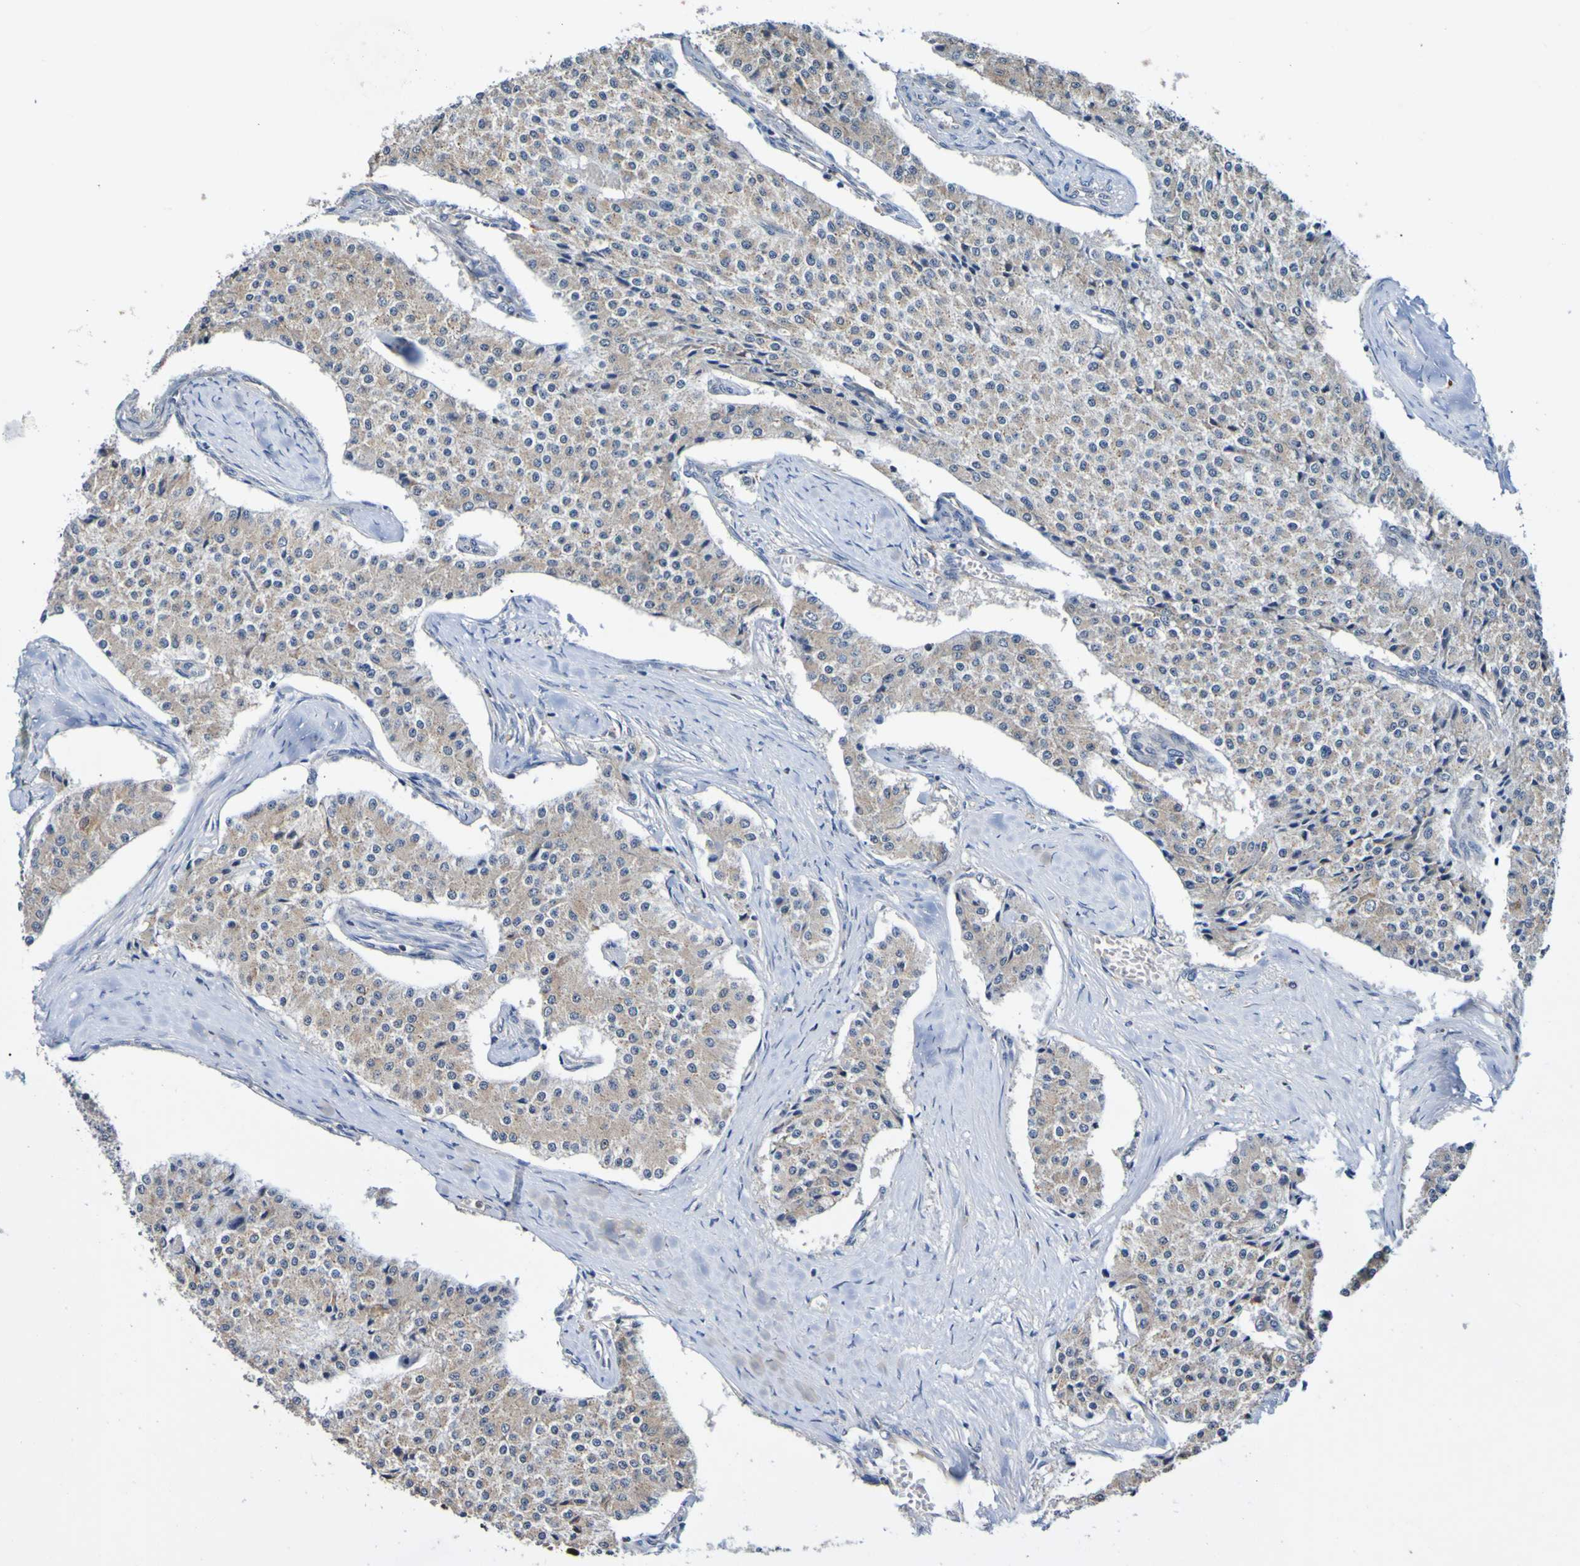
{"staining": {"intensity": "negative", "quantity": "none", "location": "none"}, "tissue": "carcinoid", "cell_type": "Tumor cells", "image_type": "cancer", "snomed": [{"axis": "morphology", "description": "Carcinoid, malignant, NOS"}, {"axis": "topography", "description": "Colon"}], "caption": "Tumor cells show no significant protein expression in malignant carcinoid.", "gene": "AXIN1", "patient": {"sex": "female", "age": 52}}